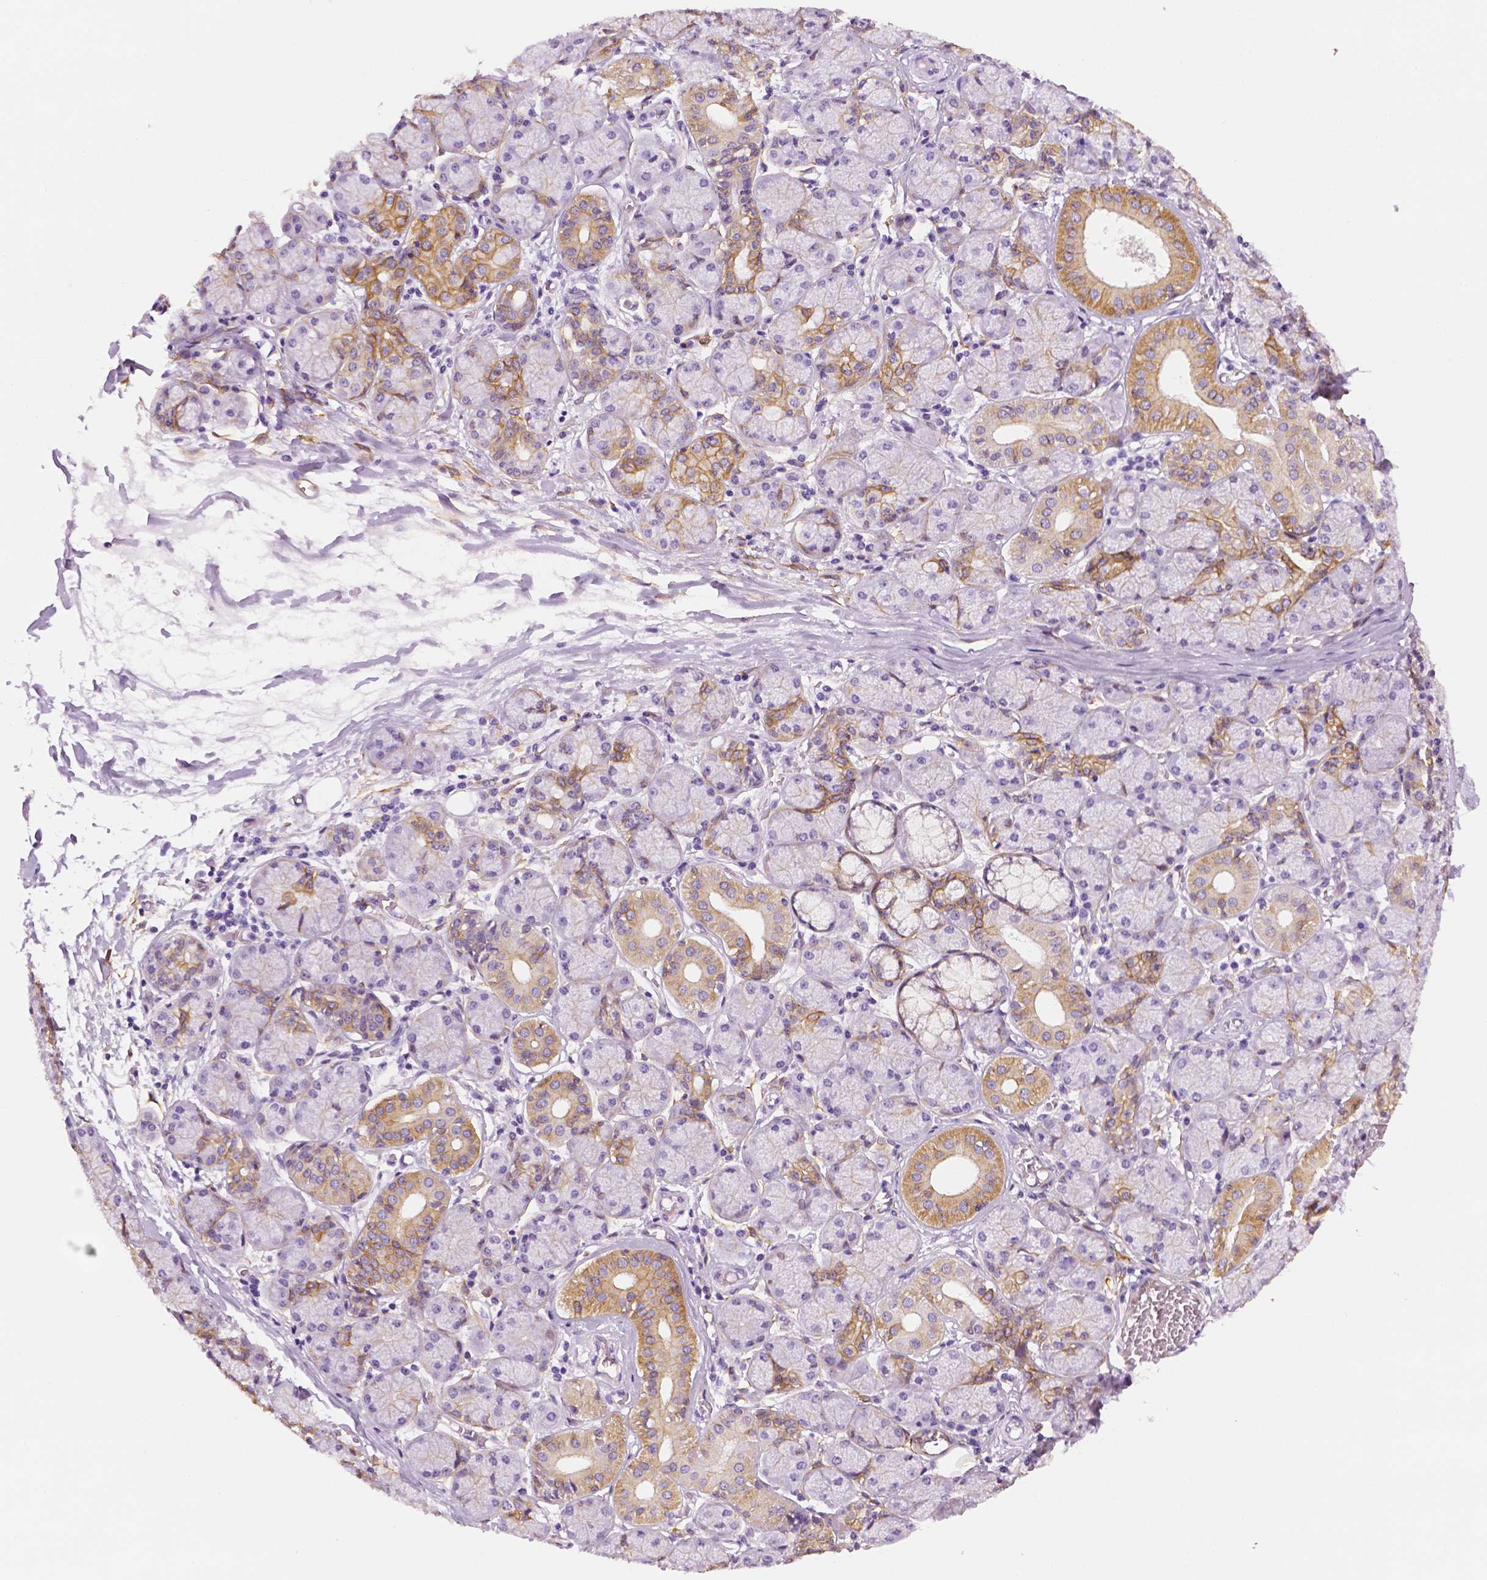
{"staining": {"intensity": "moderate", "quantity": "25%-75%", "location": "cytoplasmic/membranous"}, "tissue": "salivary gland", "cell_type": "Glandular cells", "image_type": "normal", "snomed": [{"axis": "morphology", "description": "Normal tissue, NOS"}, {"axis": "topography", "description": "Salivary gland"}, {"axis": "topography", "description": "Peripheral nerve tissue"}], "caption": "IHC of normal human salivary gland reveals medium levels of moderate cytoplasmic/membranous staining in approximately 25%-75% of glandular cells.", "gene": "PPL", "patient": {"sex": "female", "age": 24}}